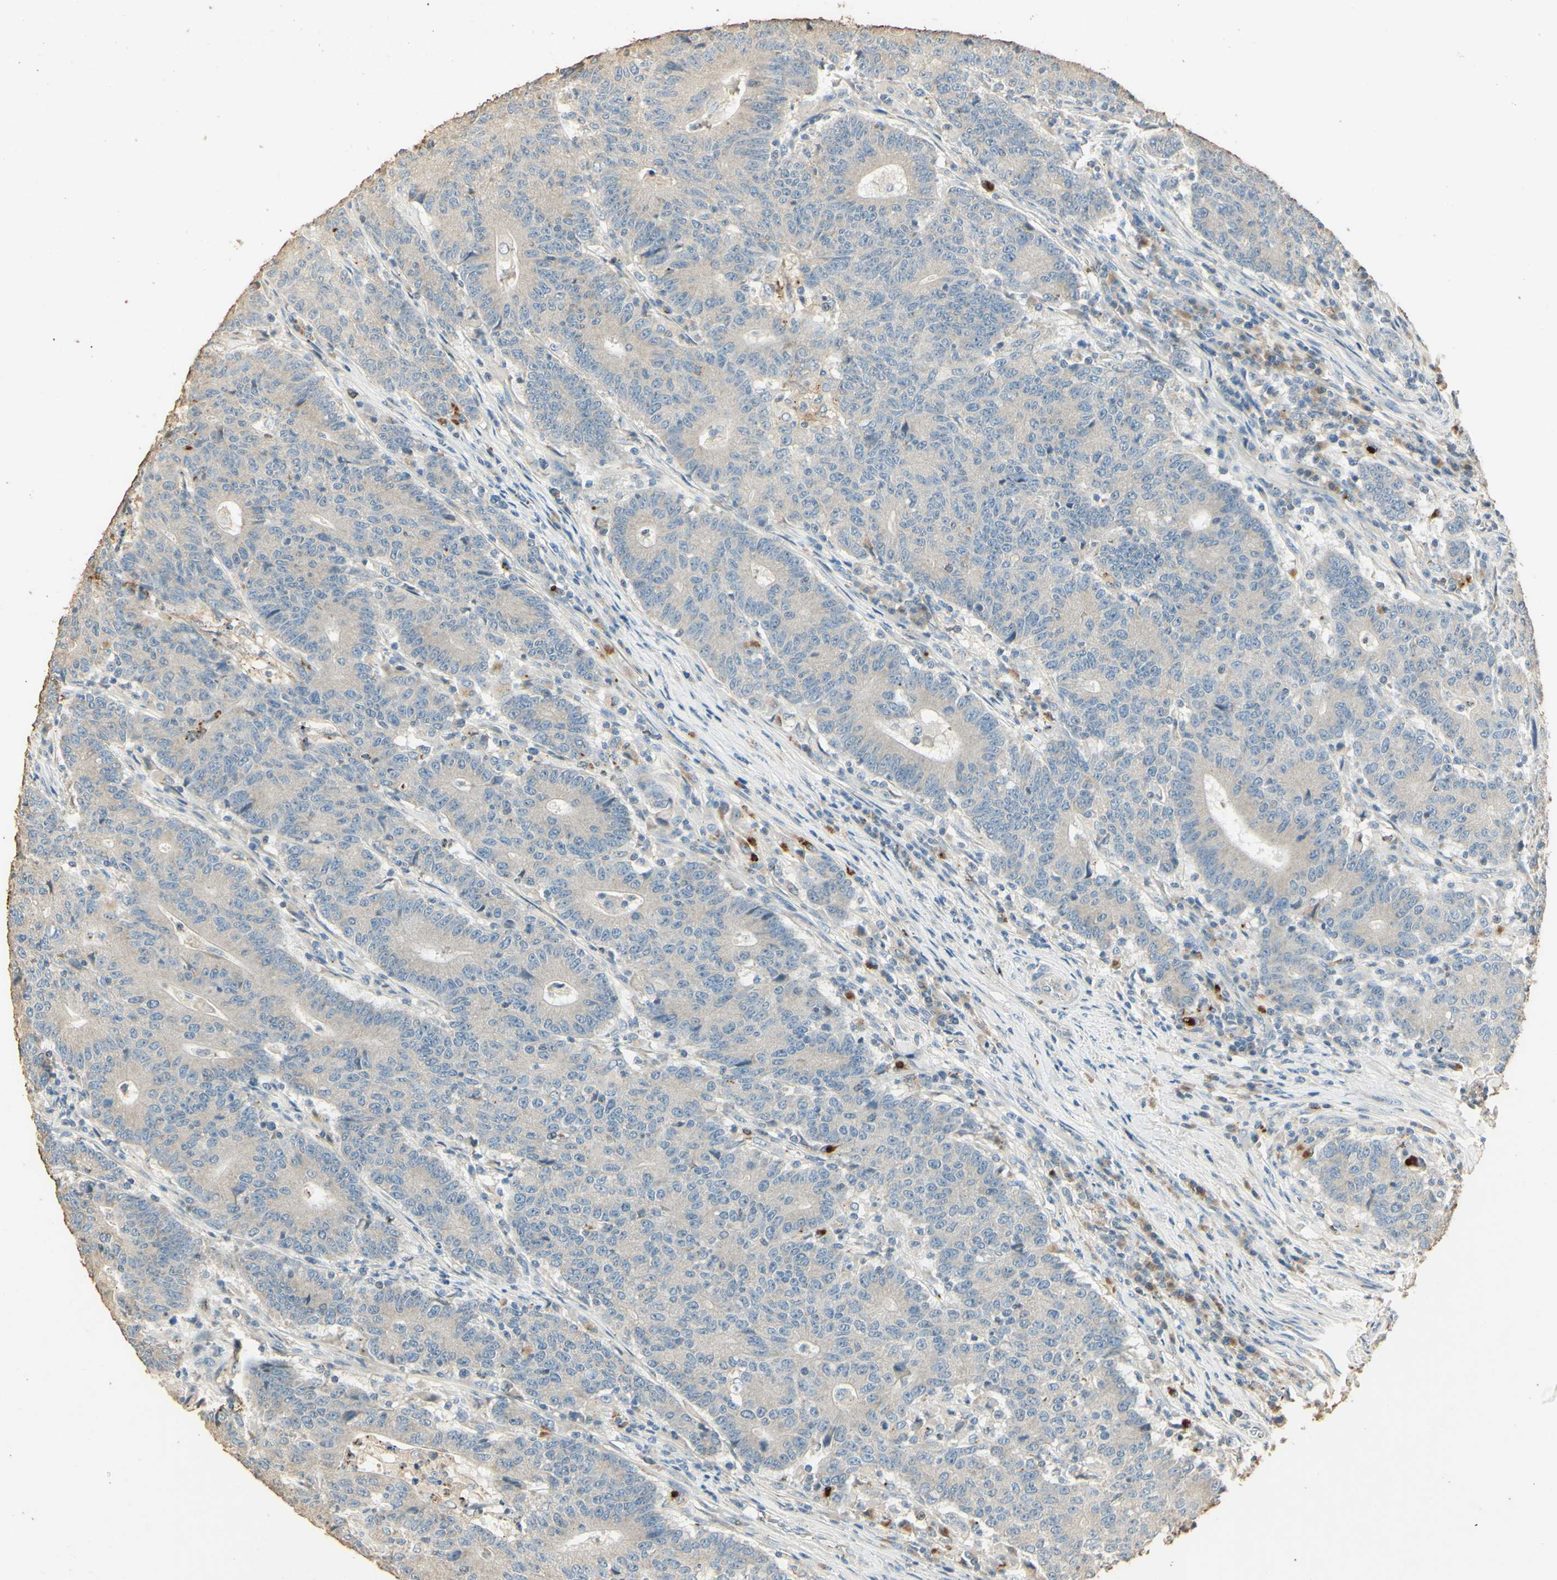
{"staining": {"intensity": "negative", "quantity": "none", "location": "none"}, "tissue": "colorectal cancer", "cell_type": "Tumor cells", "image_type": "cancer", "snomed": [{"axis": "morphology", "description": "Normal tissue, NOS"}, {"axis": "morphology", "description": "Adenocarcinoma, NOS"}, {"axis": "topography", "description": "Colon"}], "caption": "This image is of colorectal adenocarcinoma stained with immunohistochemistry (IHC) to label a protein in brown with the nuclei are counter-stained blue. There is no positivity in tumor cells.", "gene": "ARHGEF17", "patient": {"sex": "female", "age": 75}}